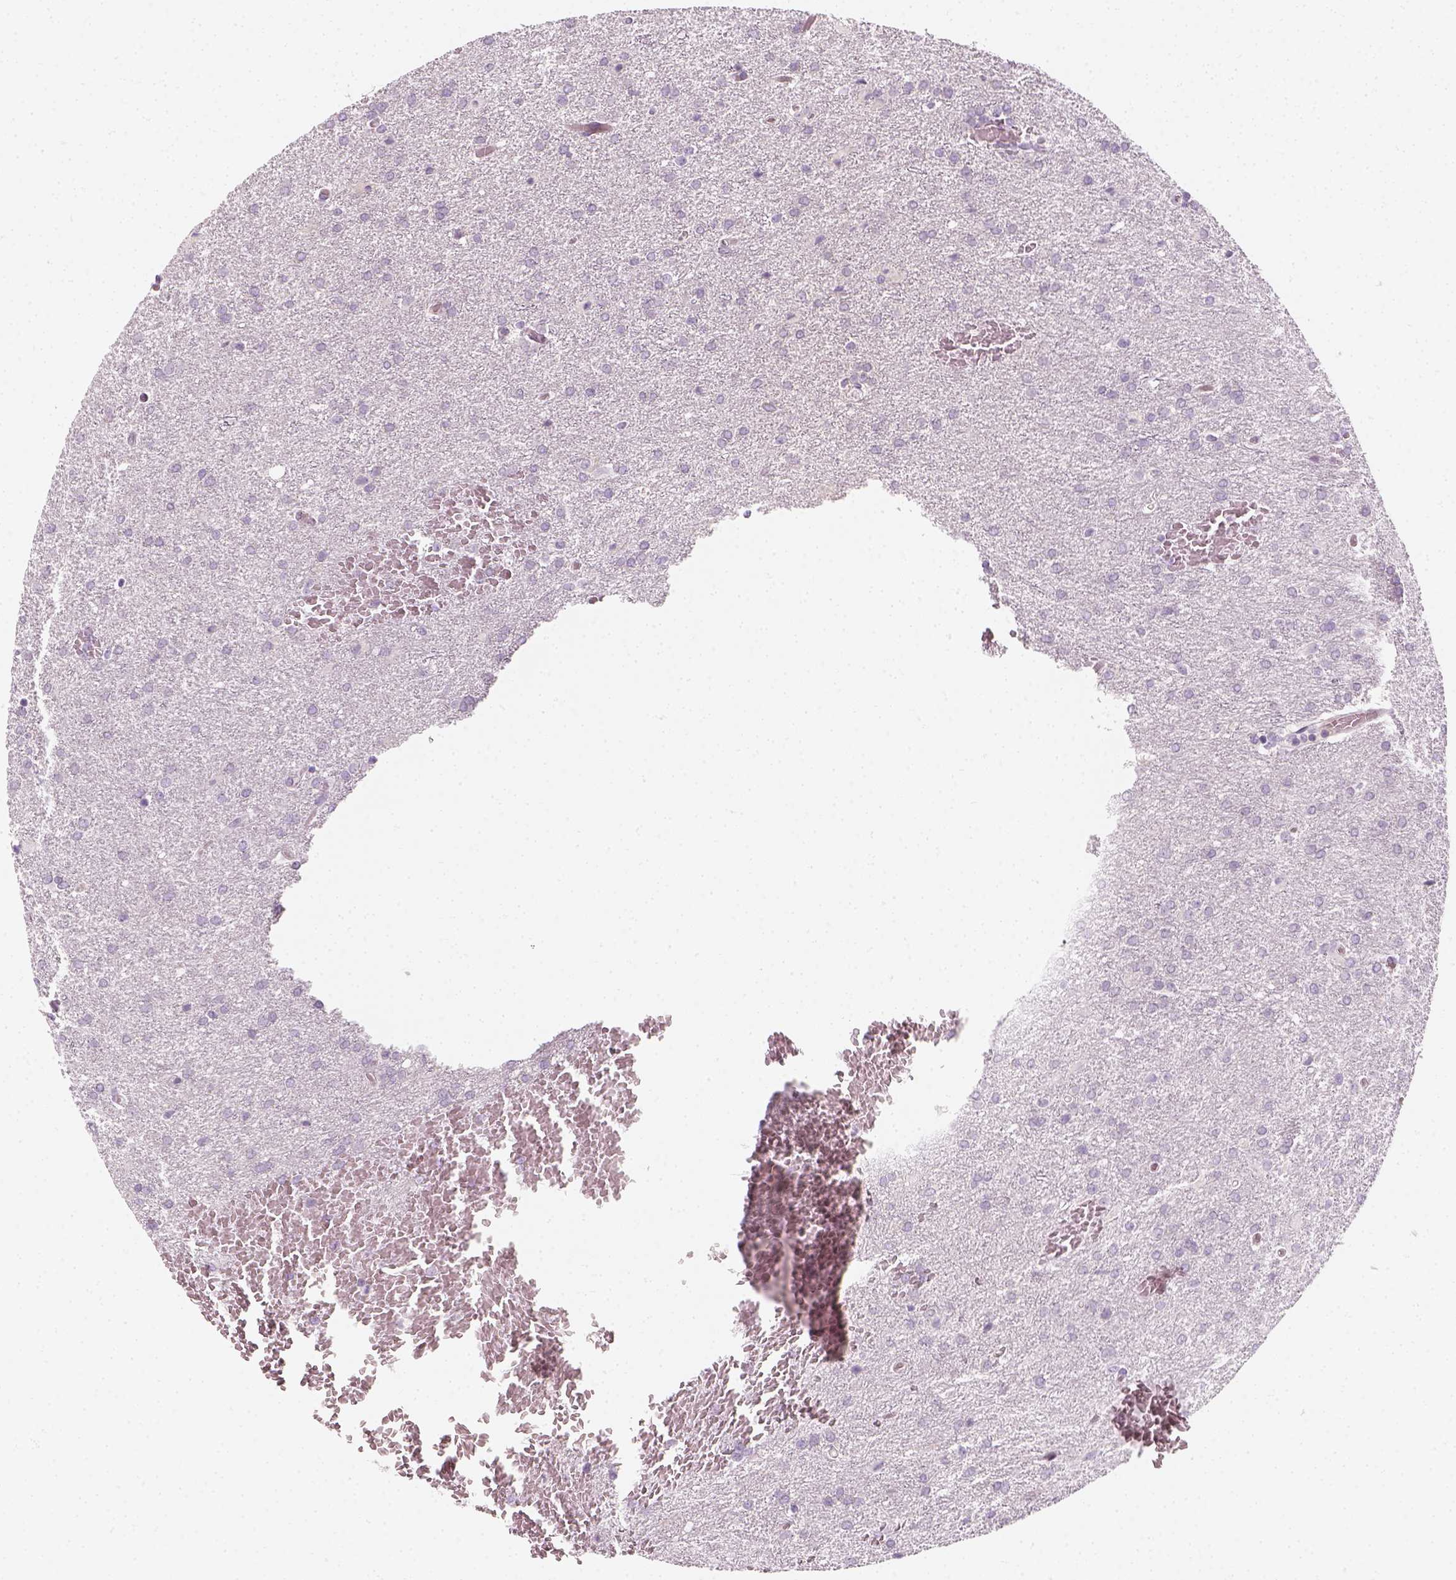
{"staining": {"intensity": "negative", "quantity": "none", "location": "none"}, "tissue": "glioma", "cell_type": "Tumor cells", "image_type": "cancer", "snomed": [{"axis": "morphology", "description": "Glioma, malignant, High grade"}, {"axis": "topography", "description": "Brain"}], "caption": "Human glioma stained for a protein using immunohistochemistry displays no positivity in tumor cells.", "gene": "PRAME", "patient": {"sex": "male", "age": 68}}